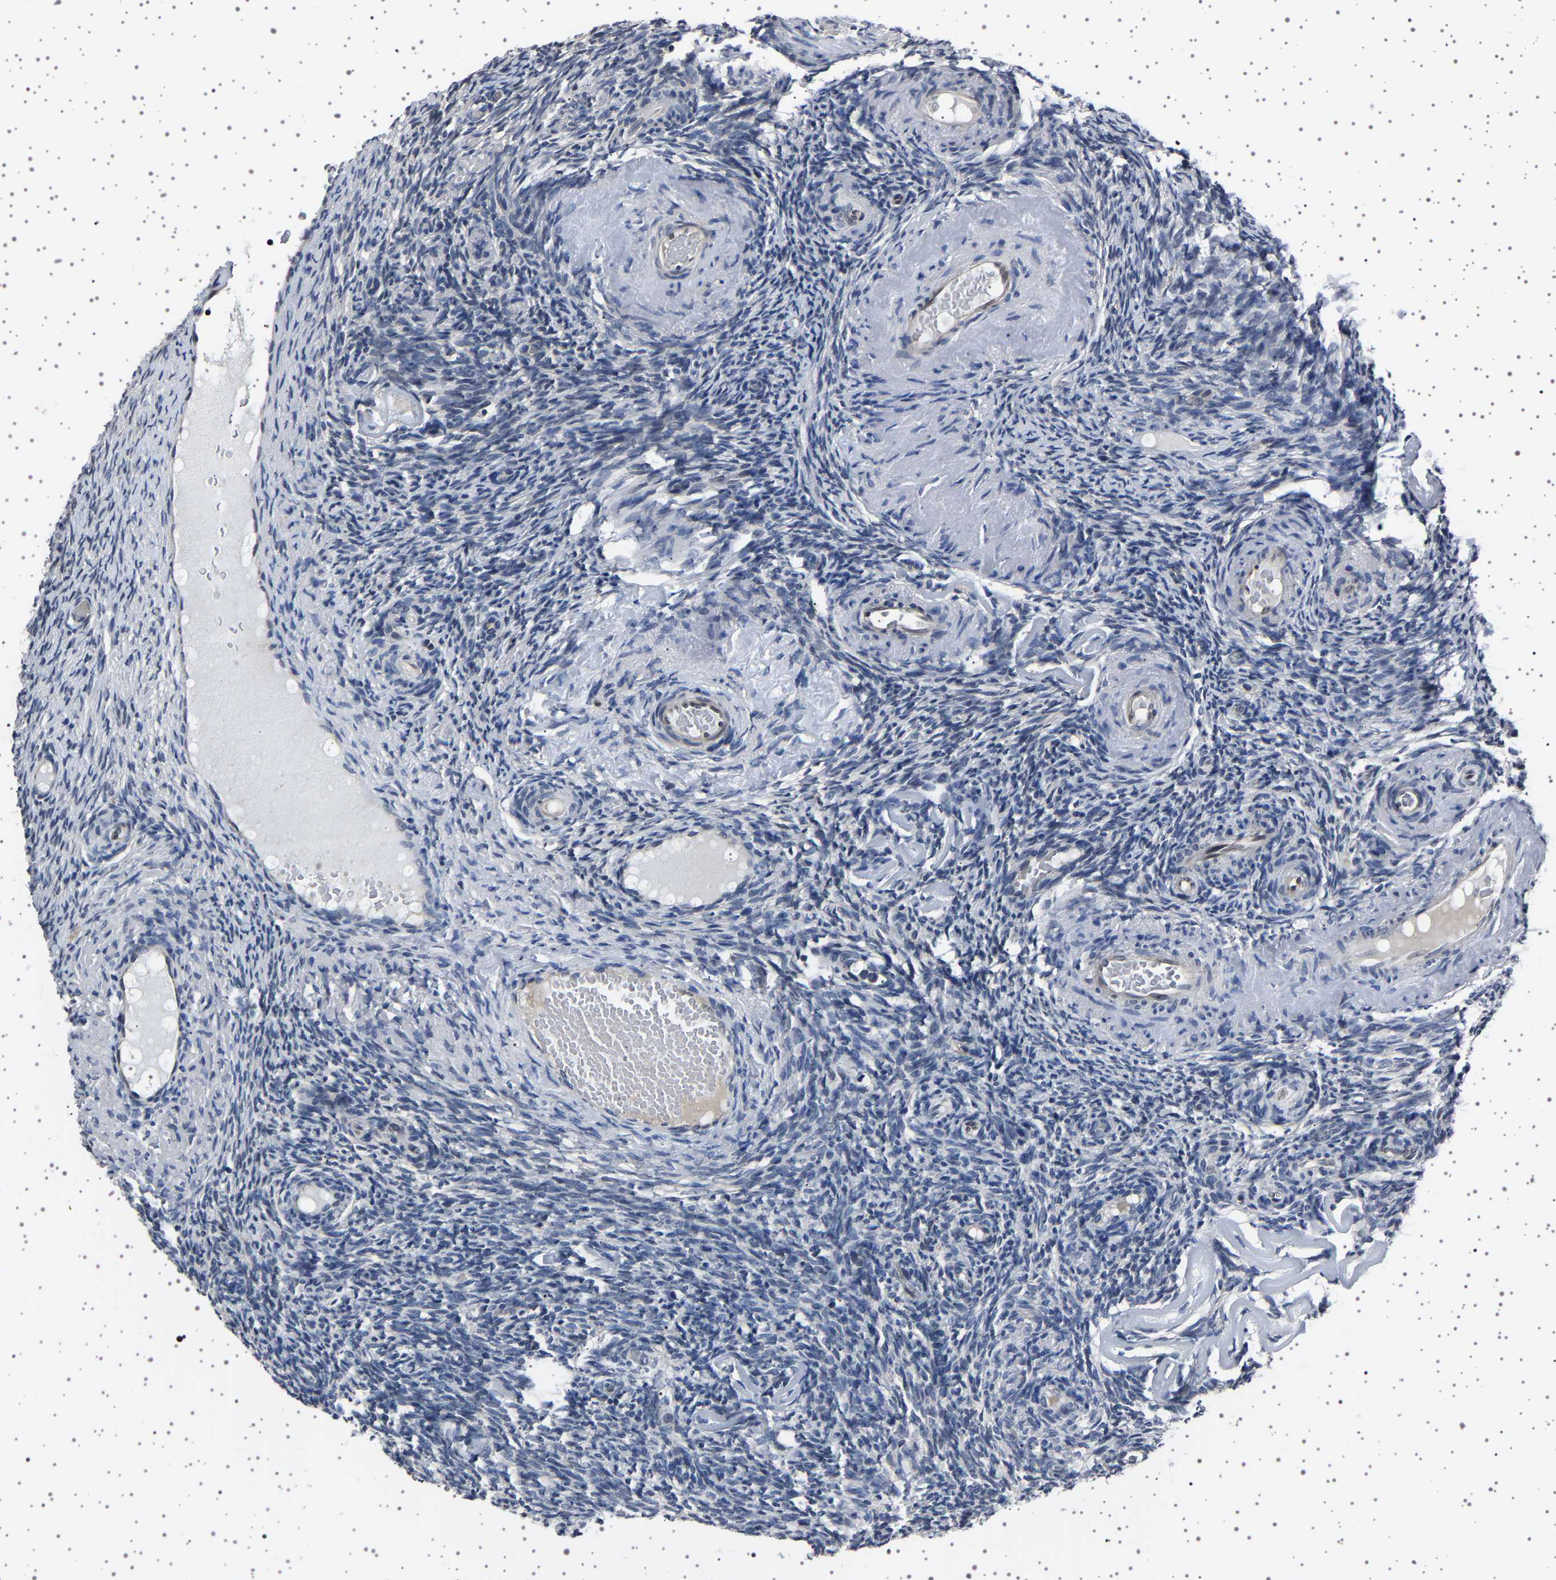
{"staining": {"intensity": "negative", "quantity": "none", "location": "none"}, "tissue": "ovary", "cell_type": "Follicle cells", "image_type": "normal", "snomed": [{"axis": "morphology", "description": "Normal tissue, NOS"}, {"axis": "topography", "description": "Ovary"}], "caption": "Ovary stained for a protein using immunohistochemistry exhibits no staining follicle cells.", "gene": "IL10RB", "patient": {"sex": "female", "age": 60}}